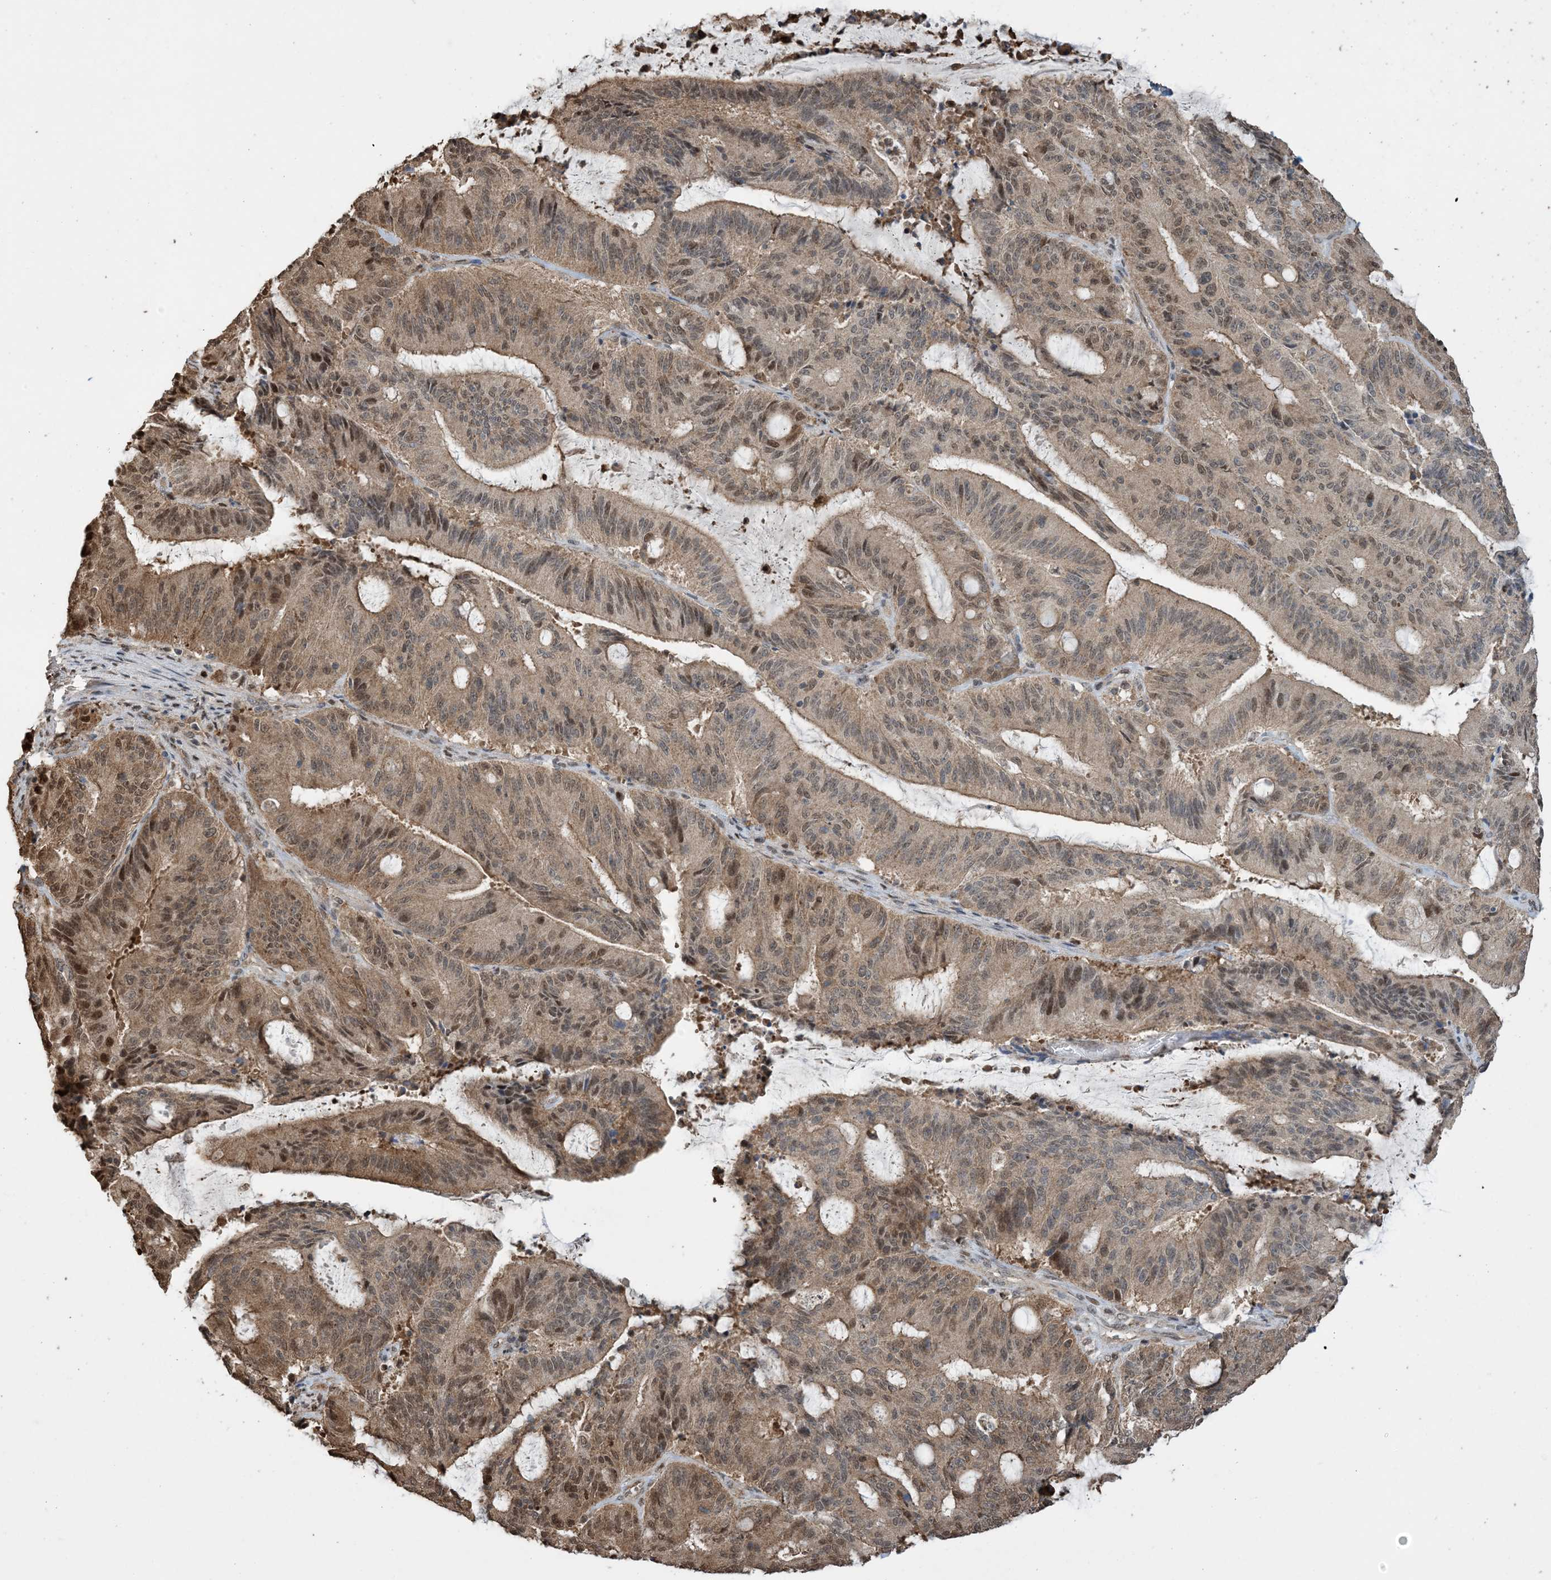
{"staining": {"intensity": "moderate", "quantity": "25%-75%", "location": "cytoplasmic/membranous,nuclear"}, "tissue": "liver cancer", "cell_type": "Tumor cells", "image_type": "cancer", "snomed": [{"axis": "morphology", "description": "Normal tissue, NOS"}, {"axis": "morphology", "description": "Cholangiocarcinoma"}, {"axis": "topography", "description": "Liver"}, {"axis": "topography", "description": "Peripheral nerve tissue"}], "caption": "Immunohistochemical staining of human liver cholangiocarcinoma demonstrates moderate cytoplasmic/membranous and nuclear protein positivity in approximately 25%-75% of tumor cells.", "gene": "HSPA1A", "patient": {"sex": "female", "age": 73}}